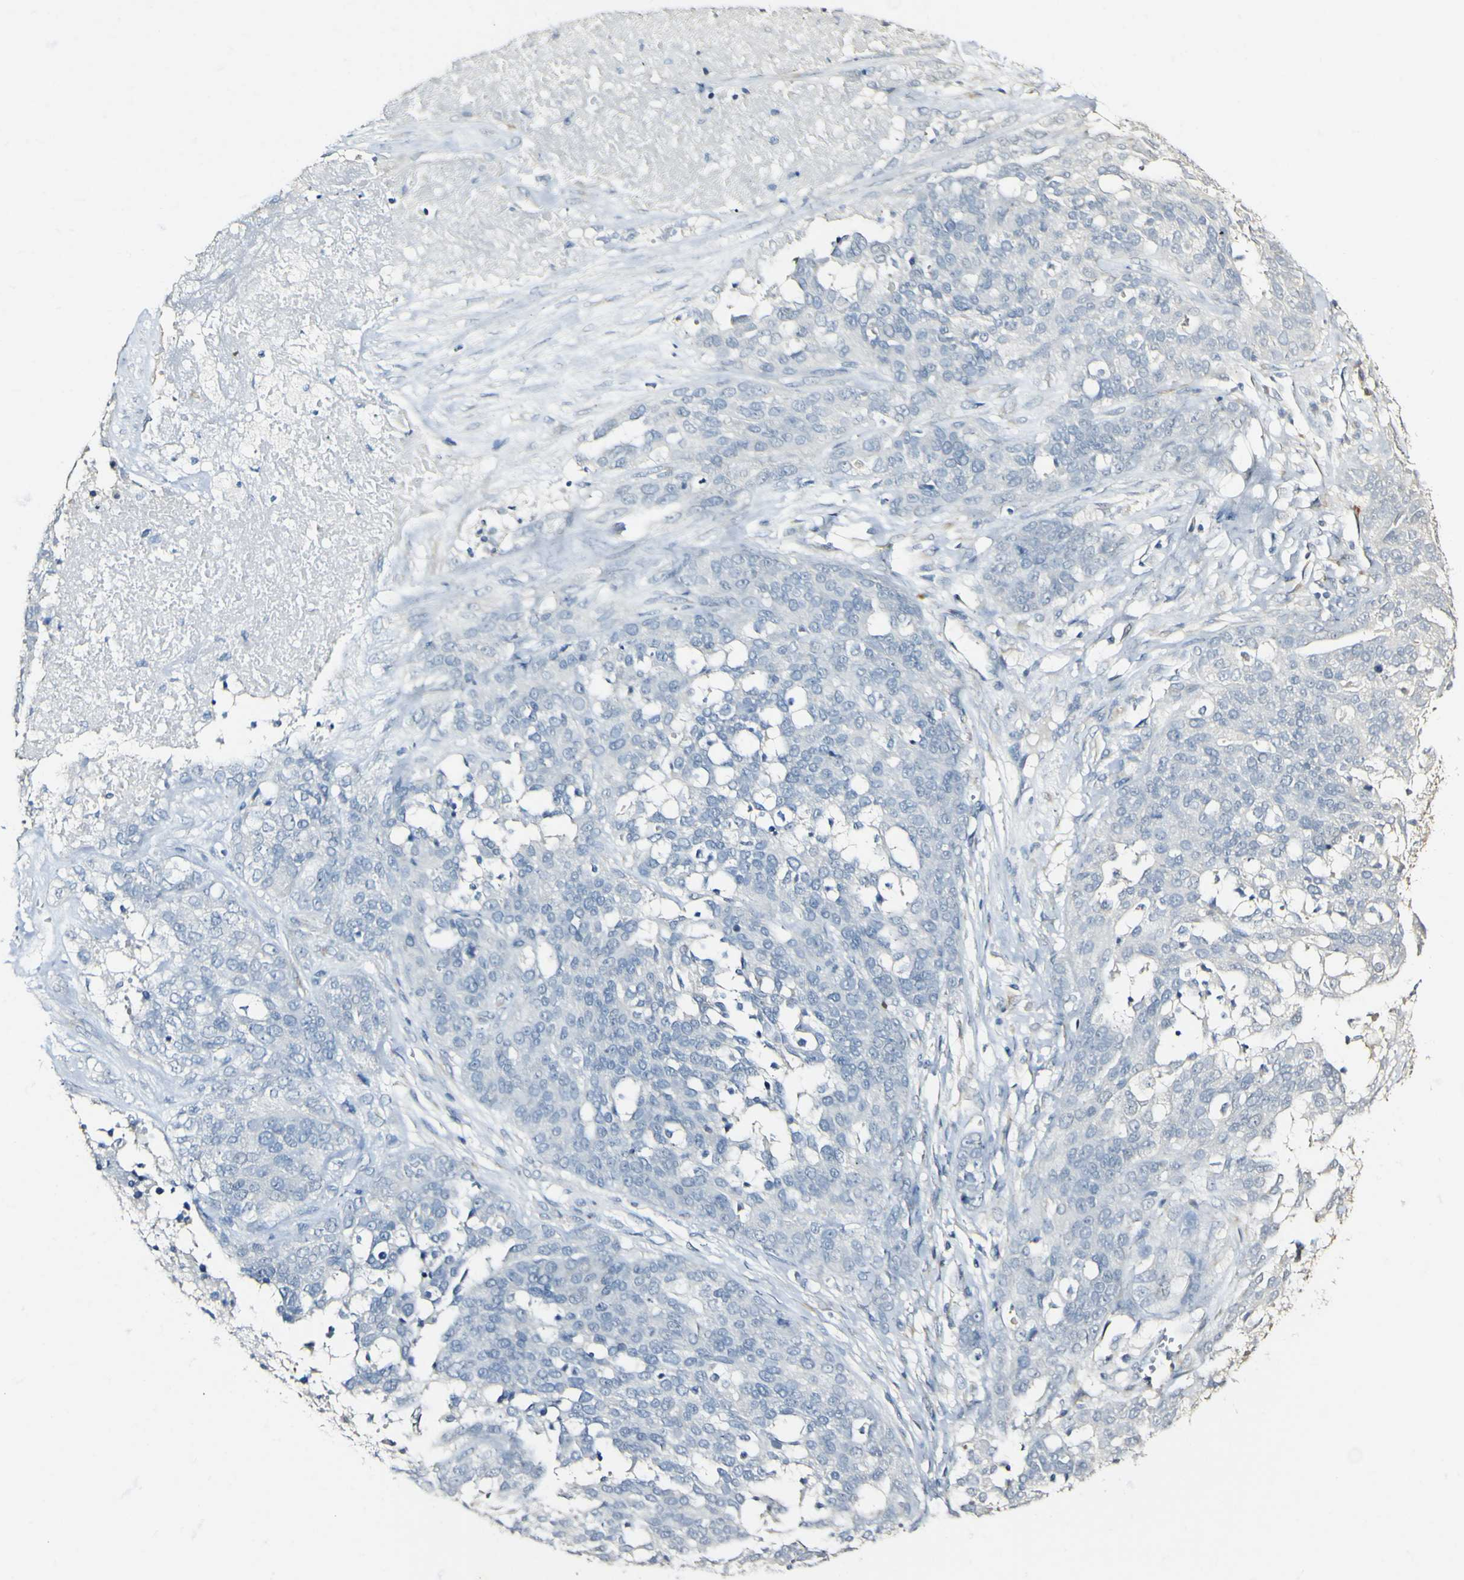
{"staining": {"intensity": "negative", "quantity": "none", "location": "none"}, "tissue": "ovarian cancer", "cell_type": "Tumor cells", "image_type": "cancer", "snomed": [{"axis": "morphology", "description": "Cystadenocarcinoma, serous, NOS"}, {"axis": "topography", "description": "Ovary"}], "caption": "Immunohistochemistry micrograph of neoplastic tissue: human ovarian serous cystadenocarcinoma stained with DAB demonstrates no significant protein expression in tumor cells. Nuclei are stained in blue.", "gene": "FMO3", "patient": {"sex": "female", "age": 44}}